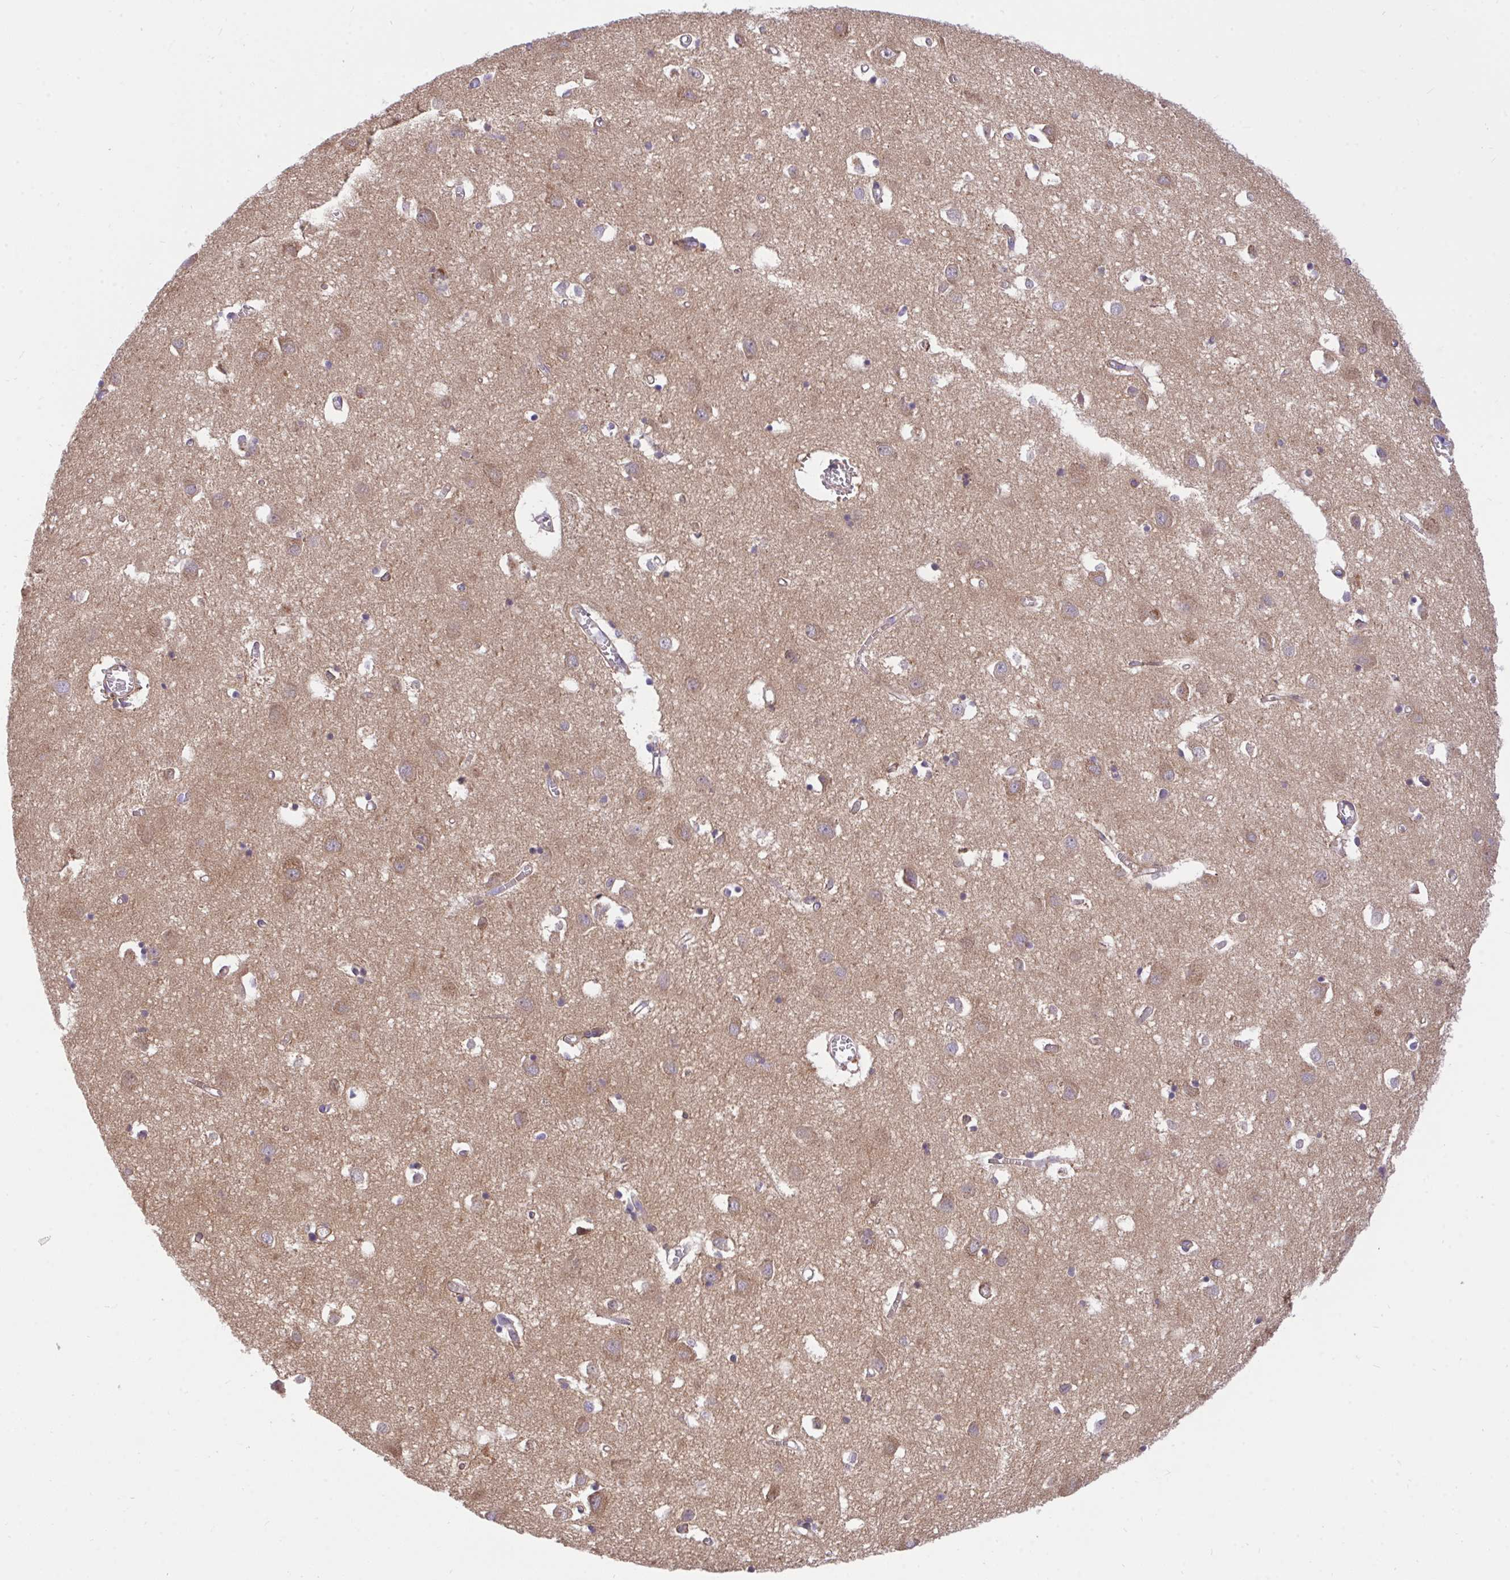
{"staining": {"intensity": "negative", "quantity": "none", "location": "none"}, "tissue": "cerebral cortex", "cell_type": "Endothelial cells", "image_type": "normal", "snomed": [{"axis": "morphology", "description": "Normal tissue, NOS"}, {"axis": "topography", "description": "Cerebral cortex"}], "caption": "DAB (3,3'-diaminobenzidine) immunohistochemical staining of benign human cerebral cortex exhibits no significant staining in endothelial cells.", "gene": "TLN2", "patient": {"sex": "male", "age": 70}}